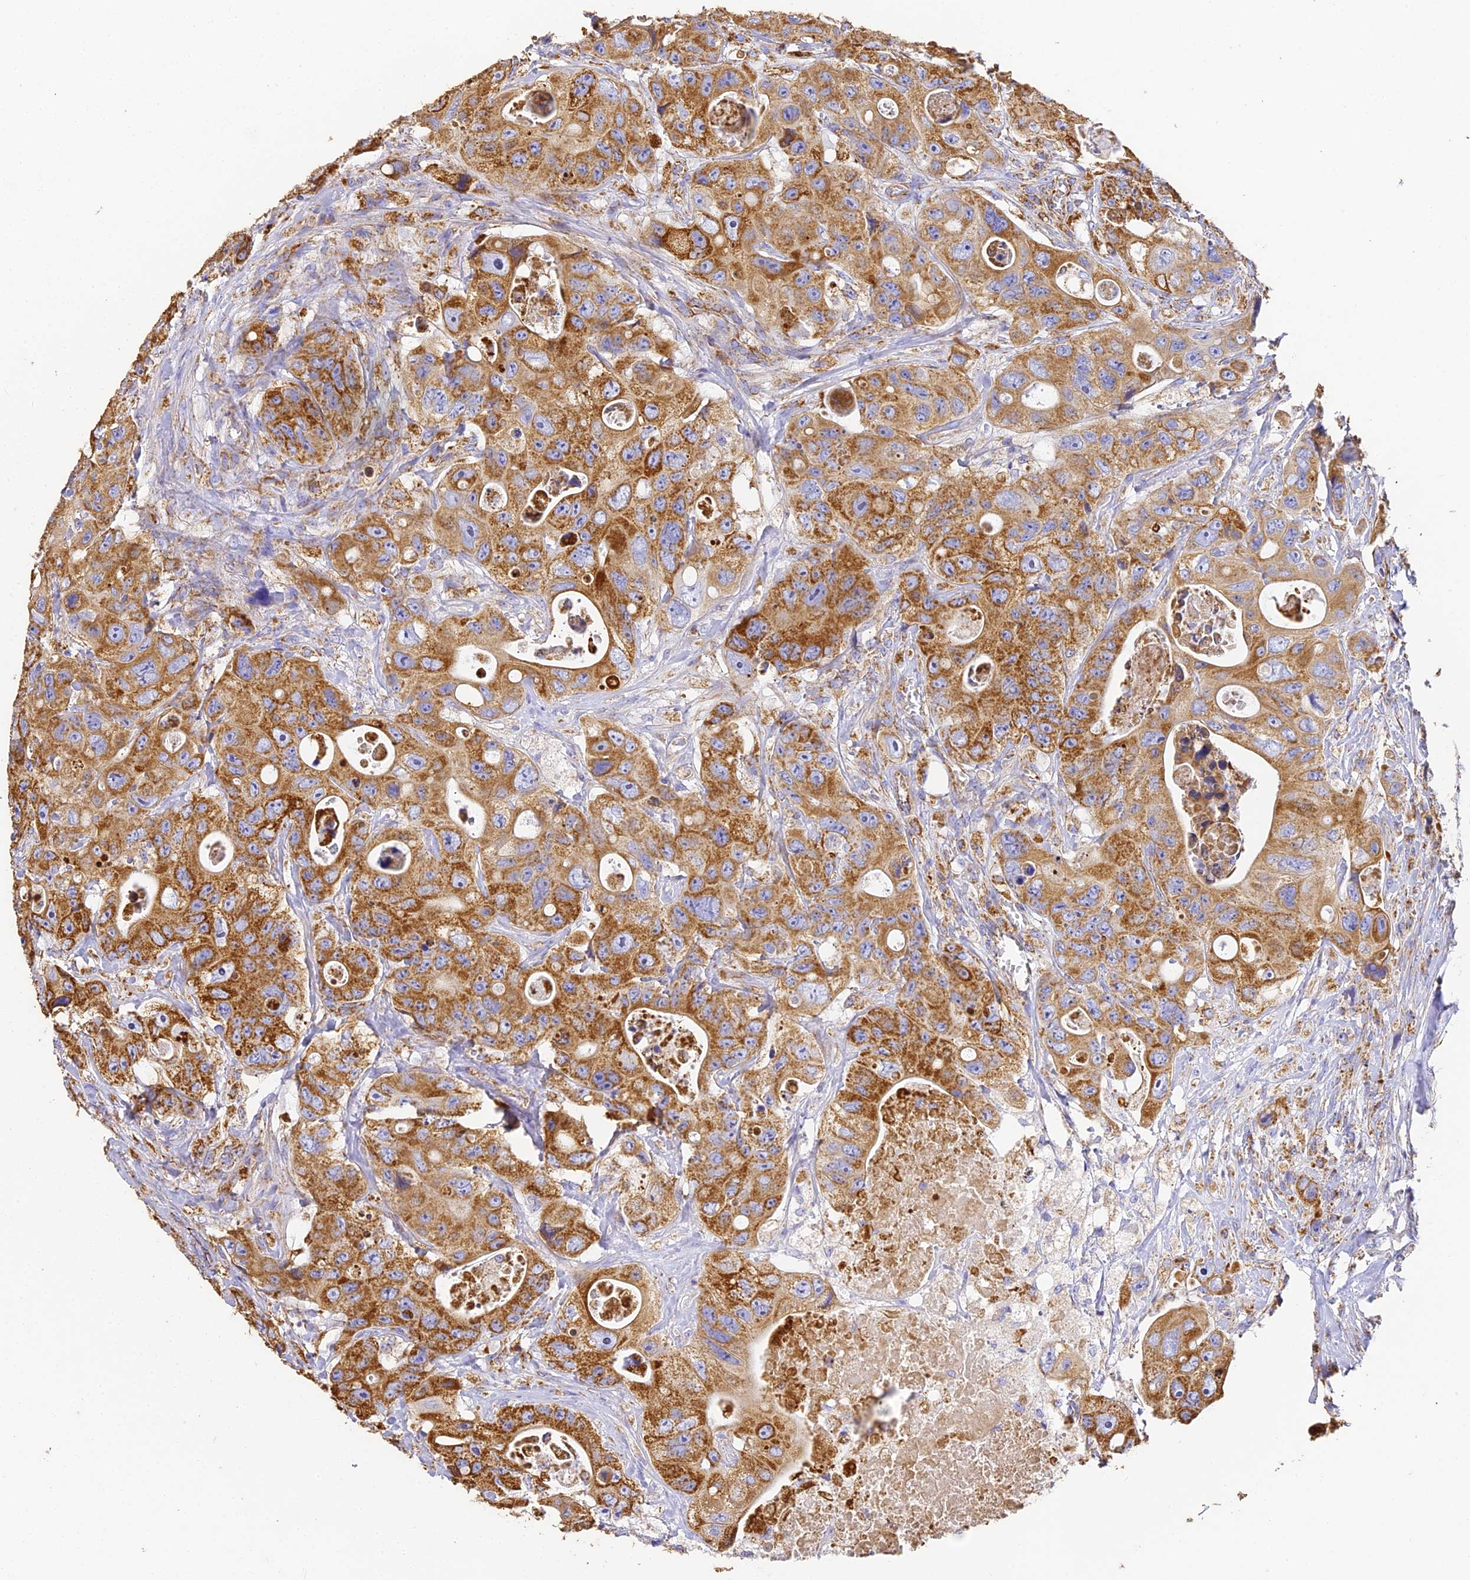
{"staining": {"intensity": "strong", "quantity": ">75%", "location": "cytoplasmic/membranous"}, "tissue": "colorectal cancer", "cell_type": "Tumor cells", "image_type": "cancer", "snomed": [{"axis": "morphology", "description": "Adenocarcinoma, NOS"}, {"axis": "topography", "description": "Colon"}], "caption": "IHC micrograph of neoplastic tissue: colorectal cancer (adenocarcinoma) stained using immunohistochemistry shows high levels of strong protein expression localized specifically in the cytoplasmic/membranous of tumor cells, appearing as a cytoplasmic/membranous brown color.", "gene": "COX6C", "patient": {"sex": "female", "age": 46}}